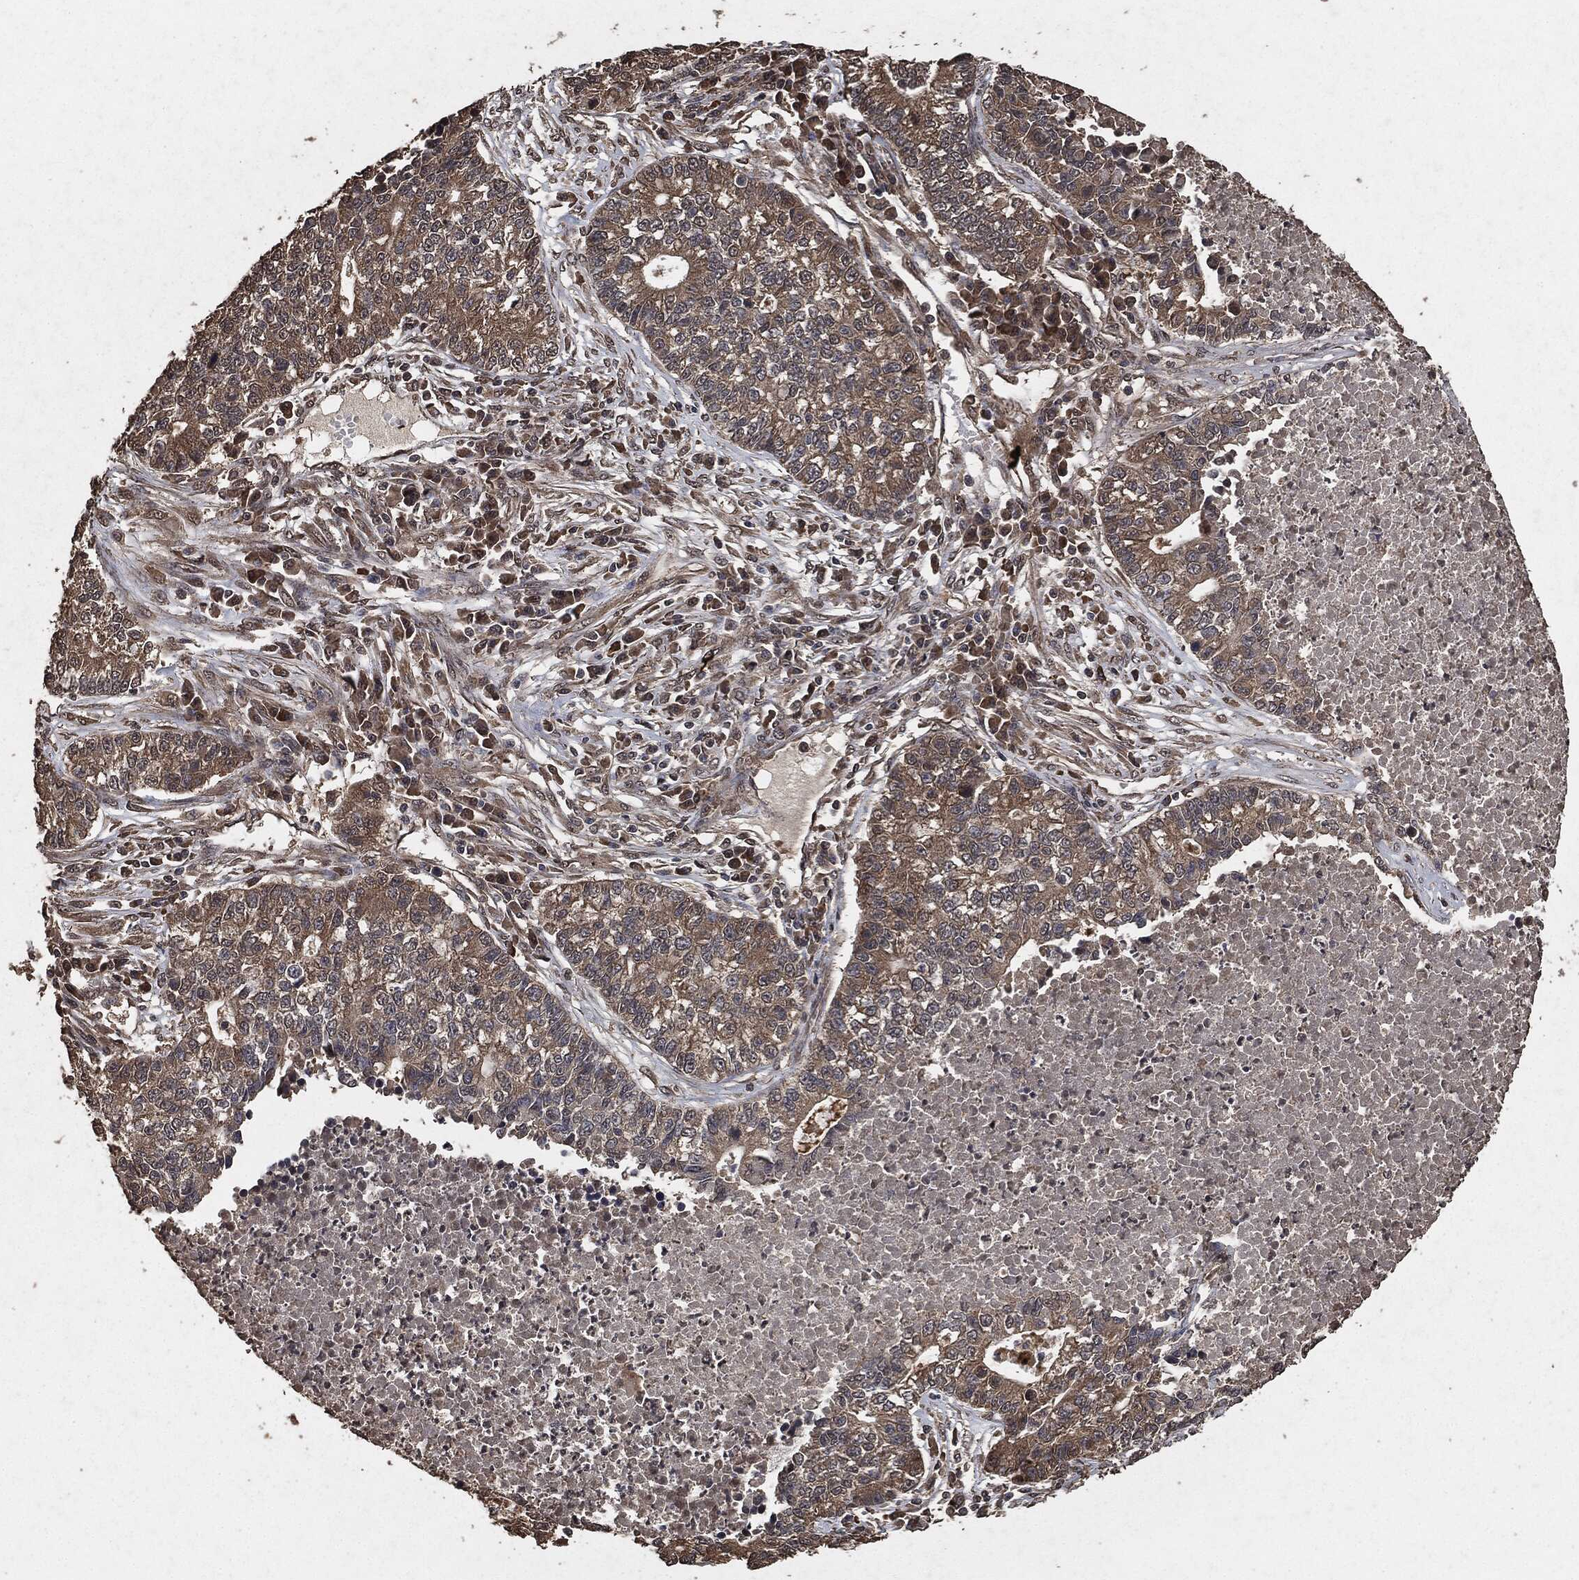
{"staining": {"intensity": "weak", "quantity": "25%-75%", "location": "cytoplasmic/membranous"}, "tissue": "lung cancer", "cell_type": "Tumor cells", "image_type": "cancer", "snomed": [{"axis": "morphology", "description": "Adenocarcinoma, NOS"}, {"axis": "topography", "description": "Lung"}], "caption": "Weak cytoplasmic/membranous staining is identified in about 25%-75% of tumor cells in lung cancer.", "gene": "AKT1S1", "patient": {"sex": "male", "age": 57}}